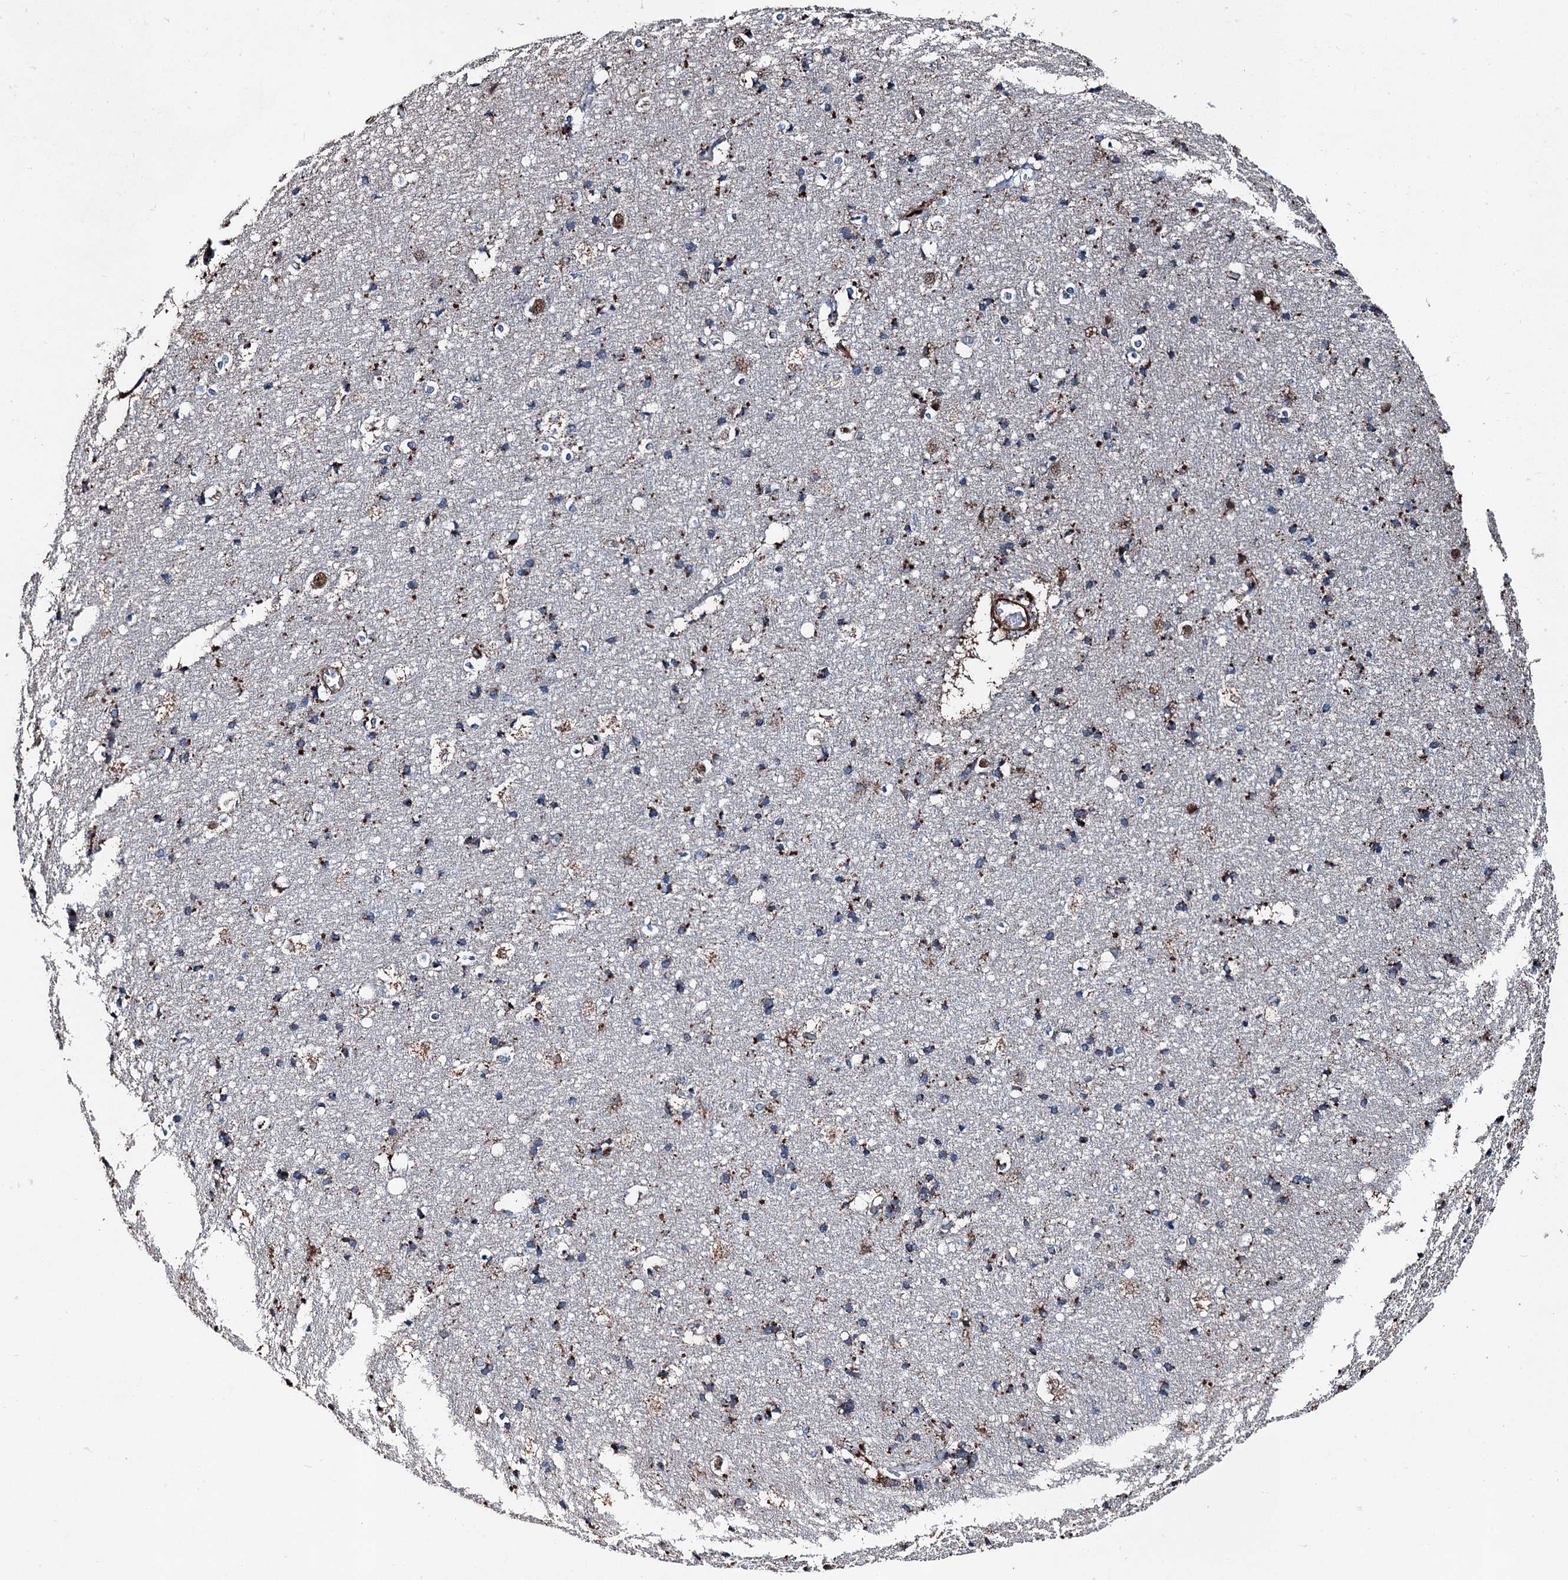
{"staining": {"intensity": "strong", "quantity": "25%-75%", "location": "cytoplasmic/membranous"}, "tissue": "cerebral cortex", "cell_type": "Endothelial cells", "image_type": "normal", "snomed": [{"axis": "morphology", "description": "Normal tissue, NOS"}, {"axis": "topography", "description": "Cerebral cortex"}], "caption": "DAB immunohistochemical staining of normal human cerebral cortex displays strong cytoplasmic/membranous protein staining in approximately 25%-75% of endothelial cells.", "gene": "DDIAS", "patient": {"sex": "male", "age": 54}}